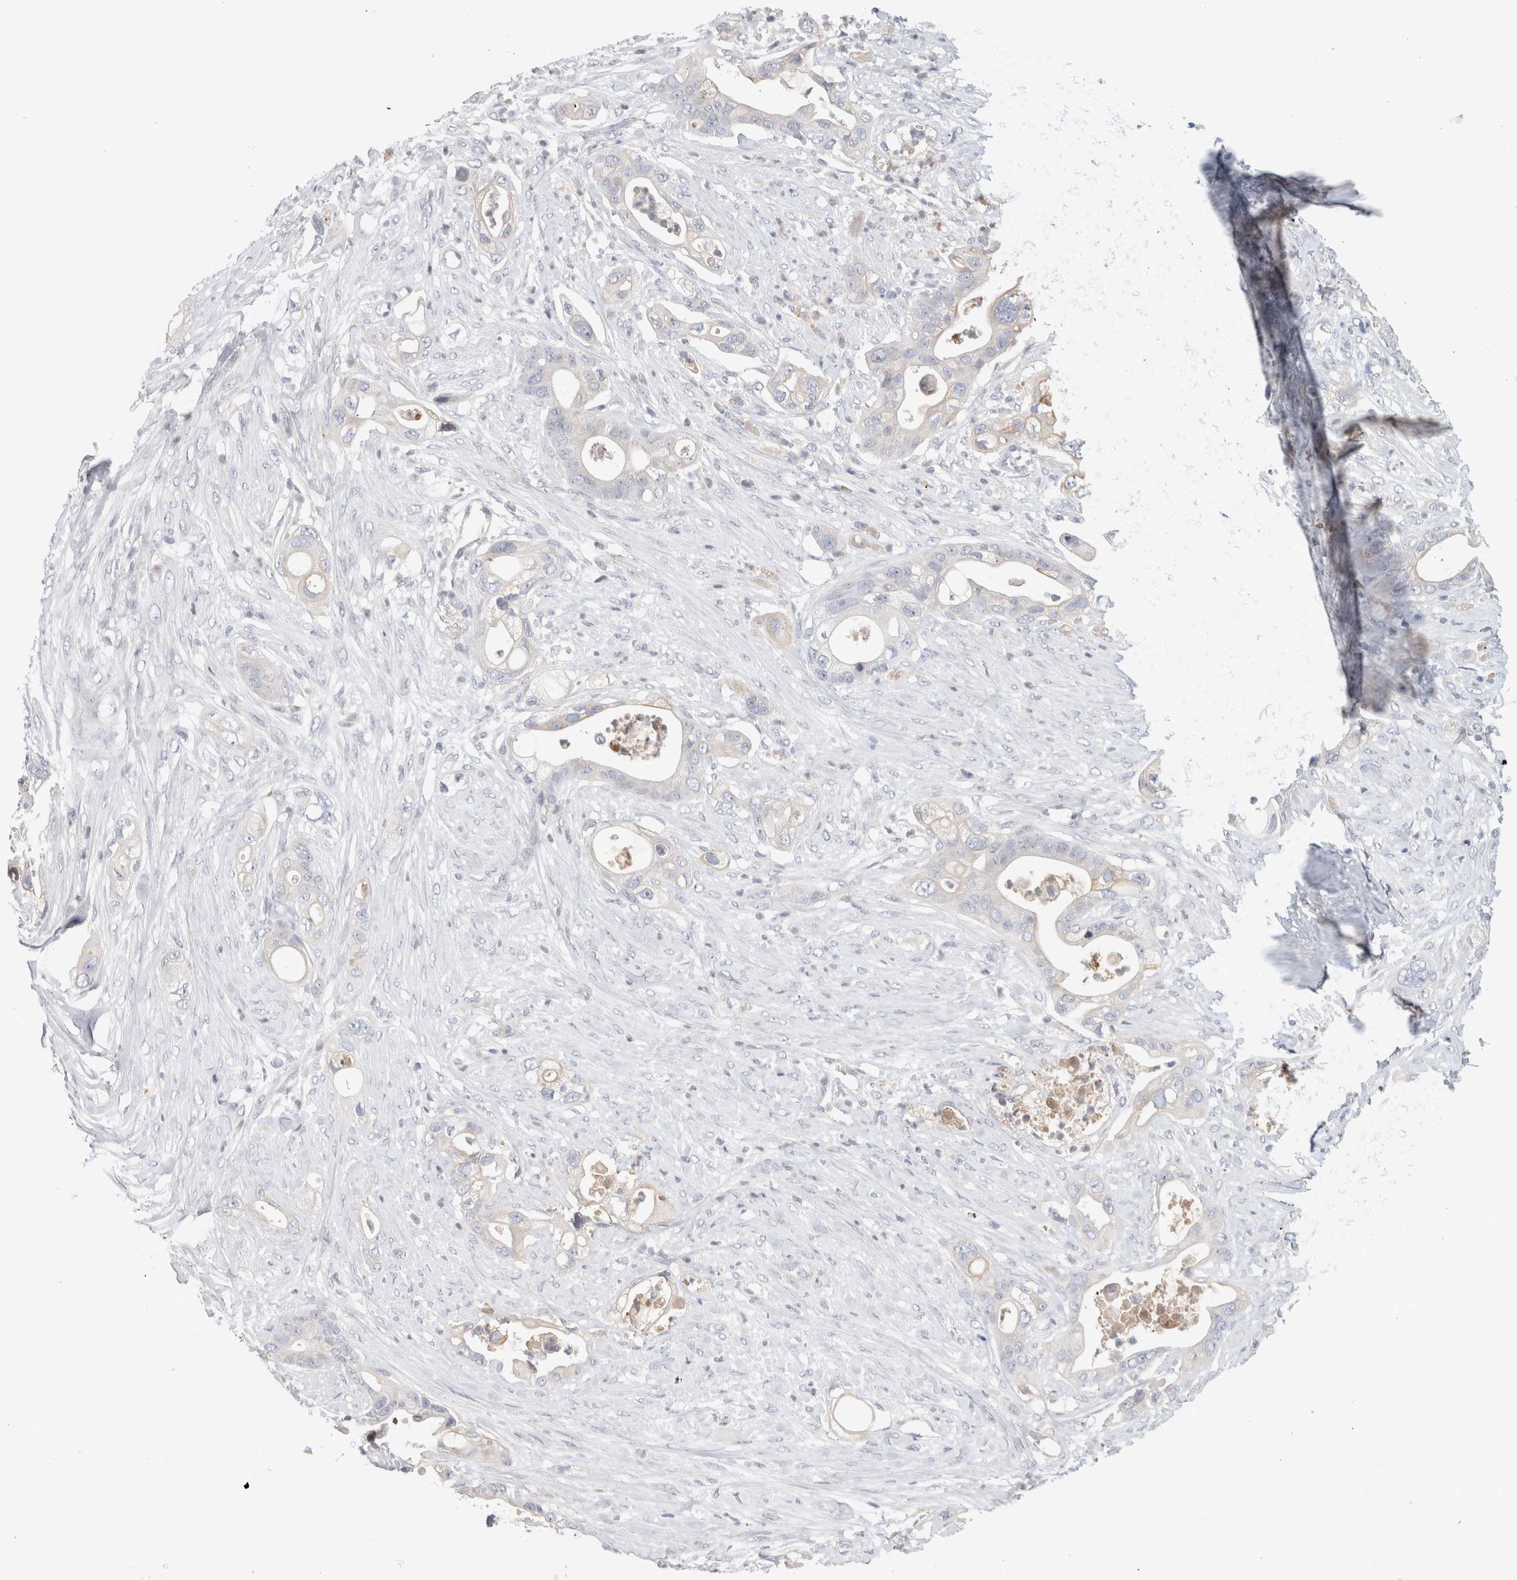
{"staining": {"intensity": "negative", "quantity": "none", "location": "none"}, "tissue": "pancreatic cancer", "cell_type": "Tumor cells", "image_type": "cancer", "snomed": [{"axis": "morphology", "description": "Adenocarcinoma, NOS"}, {"axis": "topography", "description": "Pancreas"}], "caption": "High power microscopy photomicrograph of an immunohistochemistry image of pancreatic cancer (adenocarcinoma), revealing no significant staining in tumor cells.", "gene": "STK31", "patient": {"sex": "male", "age": 53}}